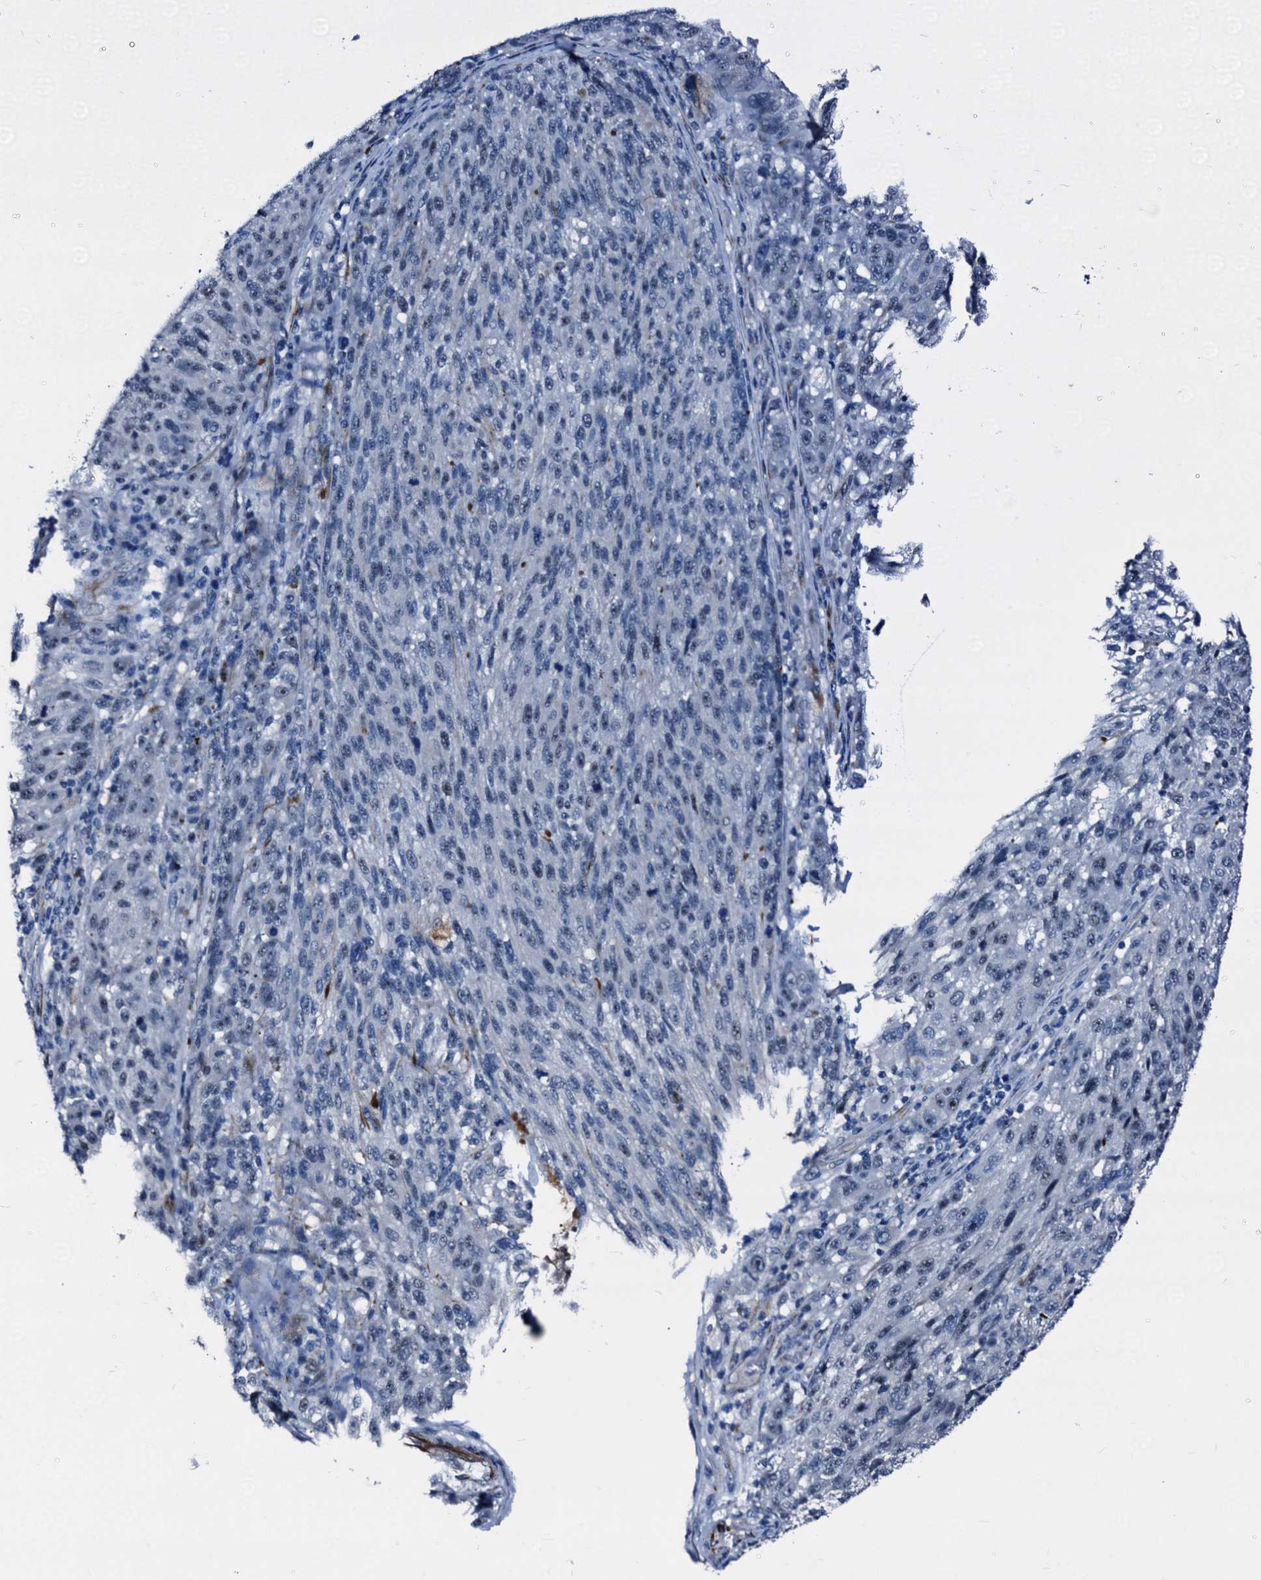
{"staining": {"intensity": "moderate", "quantity": "<25%", "location": "nuclear"}, "tissue": "melanoma", "cell_type": "Tumor cells", "image_type": "cancer", "snomed": [{"axis": "morphology", "description": "Malignant melanoma, NOS"}, {"axis": "topography", "description": "Skin"}], "caption": "Melanoma was stained to show a protein in brown. There is low levels of moderate nuclear positivity in approximately <25% of tumor cells.", "gene": "EMG1", "patient": {"sex": "male", "age": 53}}